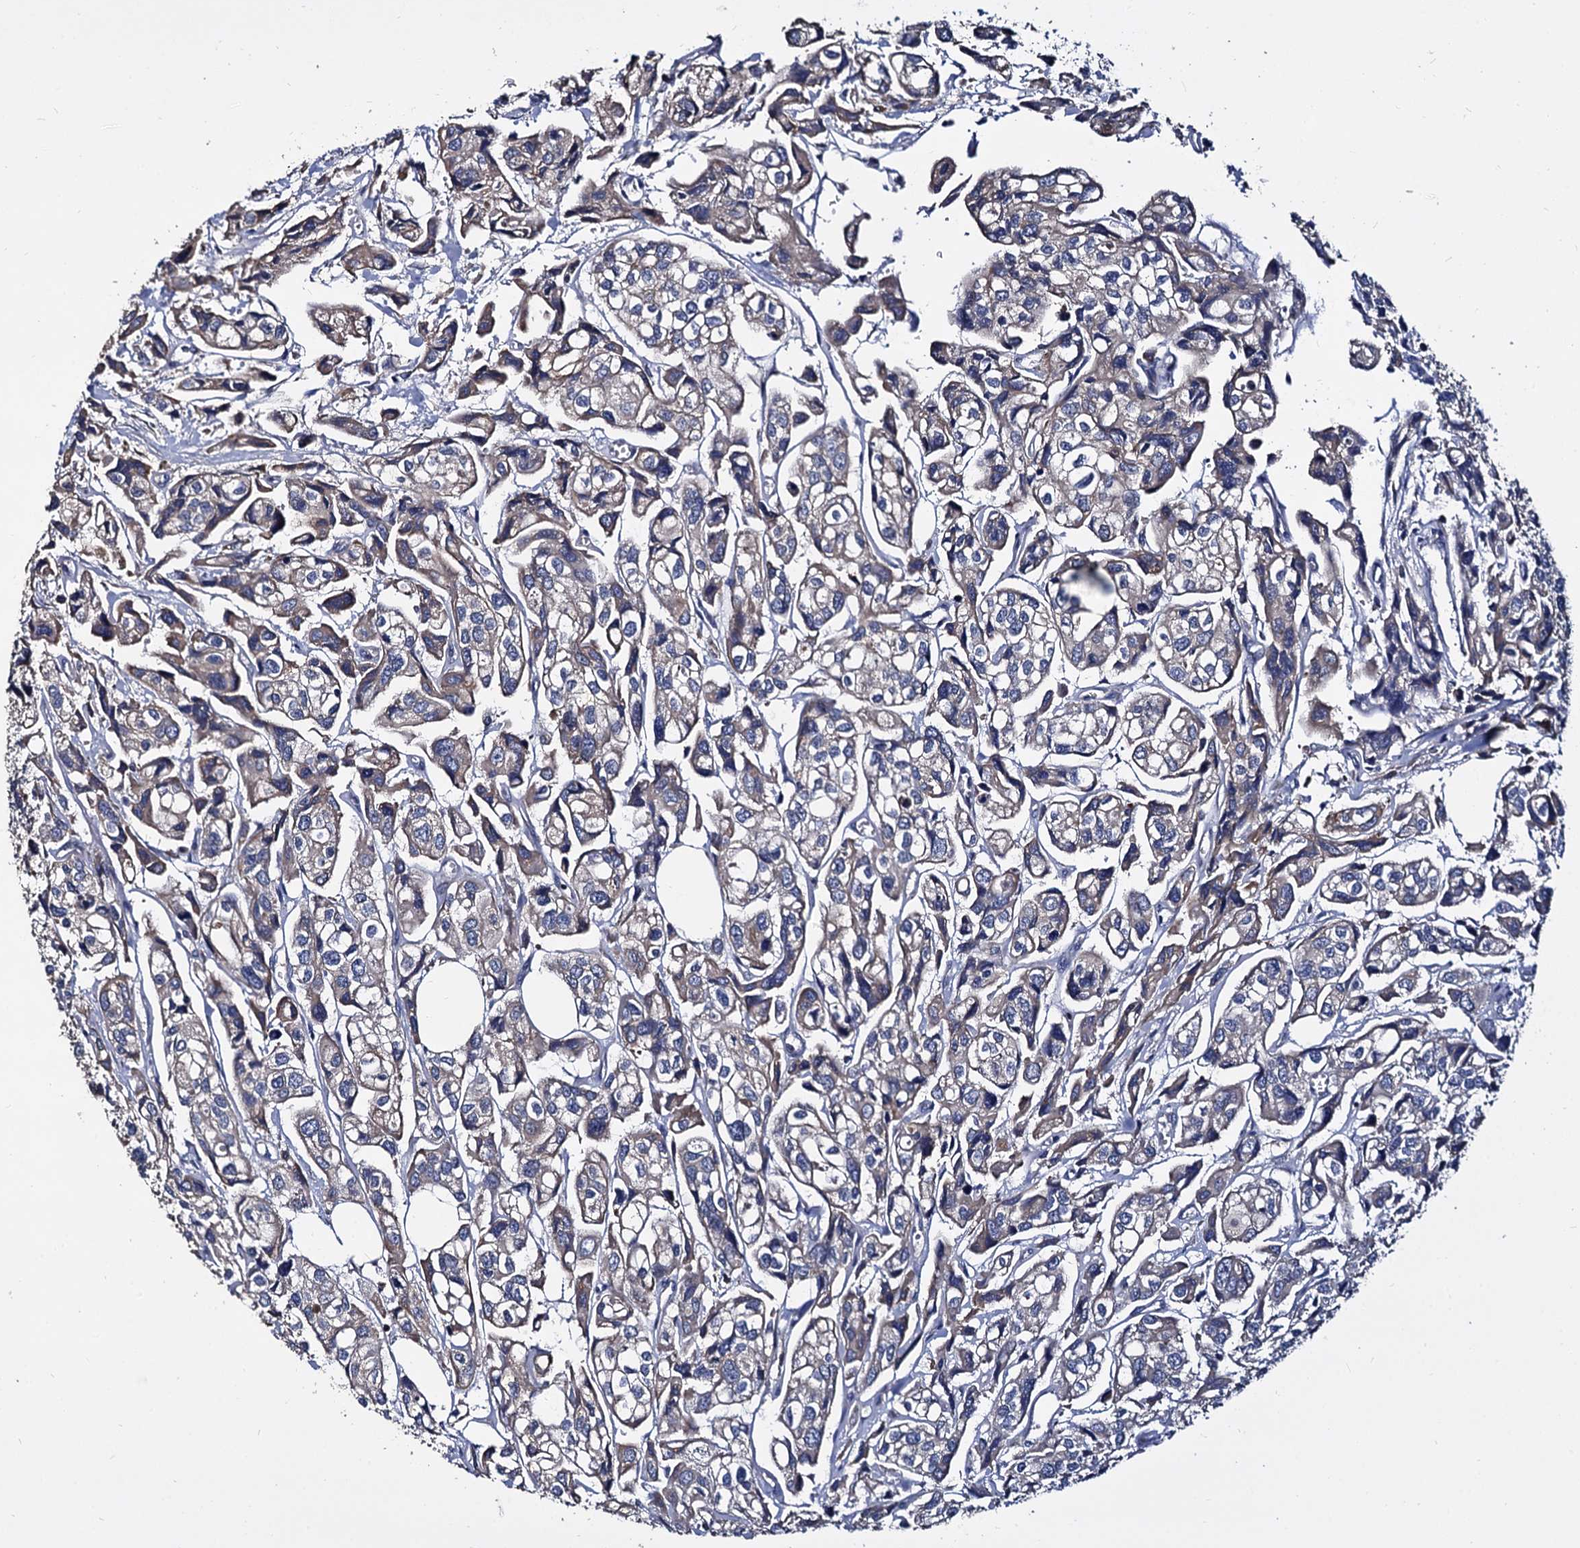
{"staining": {"intensity": "moderate", "quantity": "25%-75%", "location": "cytoplasmic/membranous"}, "tissue": "urothelial cancer", "cell_type": "Tumor cells", "image_type": "cancer", "snomed": [{"axis": "morphology", "description": "Urothelial carcinoma, High grade"}, {"axis": "topography", "description": "Urinary bladder"}], "caption": "Immunohistochemical staining of urothelial cancer reveals moderate cytoplasmic/membranous protein positivity in approximately 25%-75% of tumor cells. (DAB (3,3'-diaminobenzidine) = brown stain, brightfield microscopy at high magnification).", "gene": "ANKRD13A", "patient": {"sex": "male", "age": 67}}